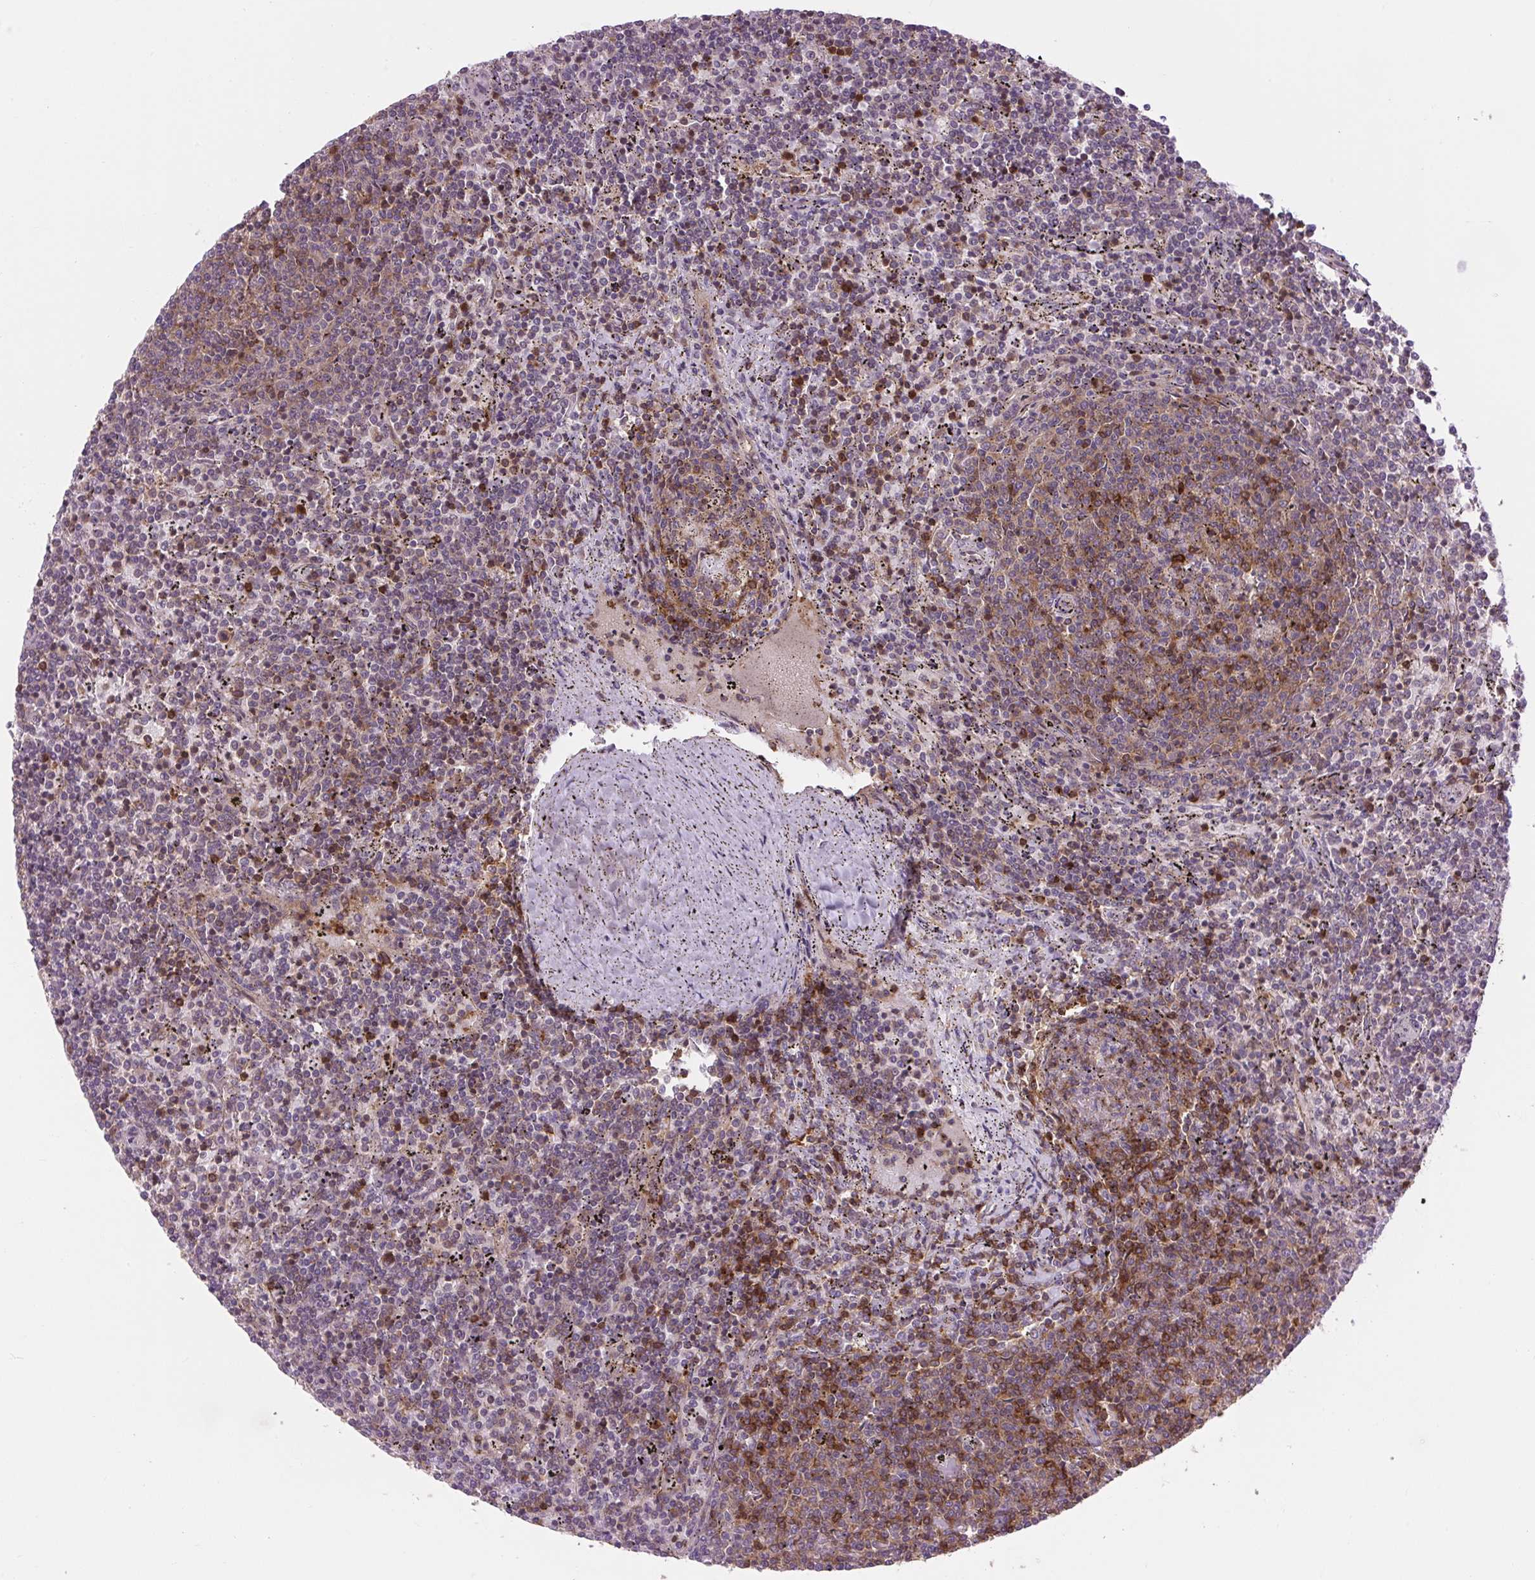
{"staining": {"intensity": "moderate", "quantity": "25%-75%", "location": "cytoplasmic/membranous"}, "tissue": "lymphoma", "cell_type": "Tumor cells", "image_type": "cancer", "snomed": [{"axis": "morphology", "description": "Malignant lymphoma, non-Hodgkin's type, Low grade"}, {"axis": "topography", "description": "Spleen"}], "caption": "A brown stain labels moderate cytoplasmic/membranous staining of a protein in human low-grade malignant lymphoma, non-Hodgkin's type tumor cells.", "gene": "PLCG1", "patient": {"sex": "female", "age": 50}}